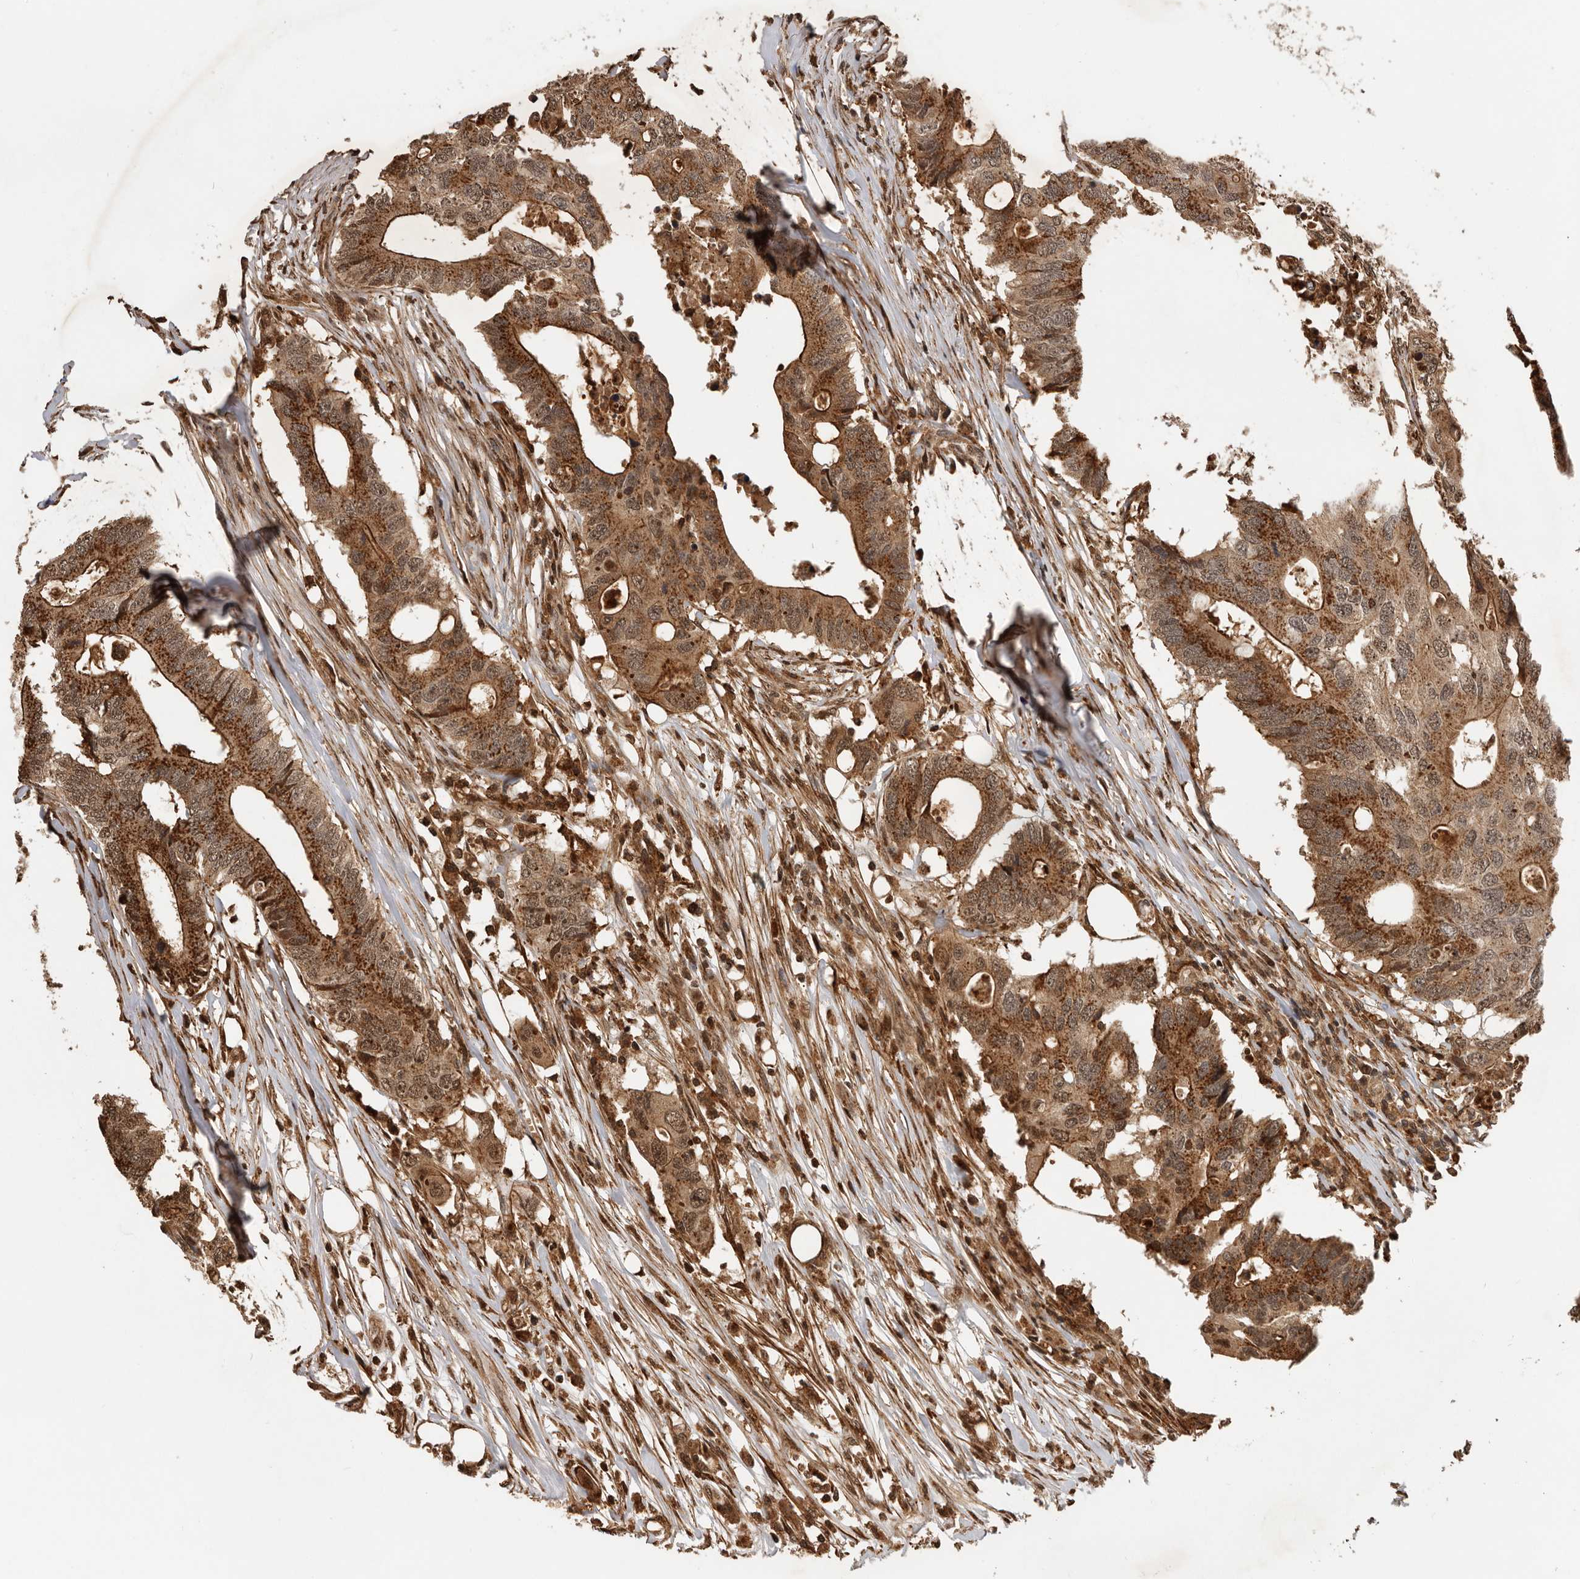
{"staining": {"intensity": "strong", "quantity": ">75%", "location": "cytoplasmic/membranous"}, "tissue": "colorectal cancer", "cell_type": "Tumor cells", "image_type": "cancer", "snomed": [{"axis": "morphology", "description": "Adenocarcinoma, NOS"}, {"axis": "topography", "description": "Colon"}], "caption": "Protein expression analysis of human colorectal cancer reveals strong cytoplasmic/membranous staining in approximately >75% of tumor cells. The staining is performed using DAB brown chromogen to label protein expression. The nuclei are counter-stained blue using hematoxylin.", "gene": "RNF157", "patient": {"sex": "male", "age": 71}}